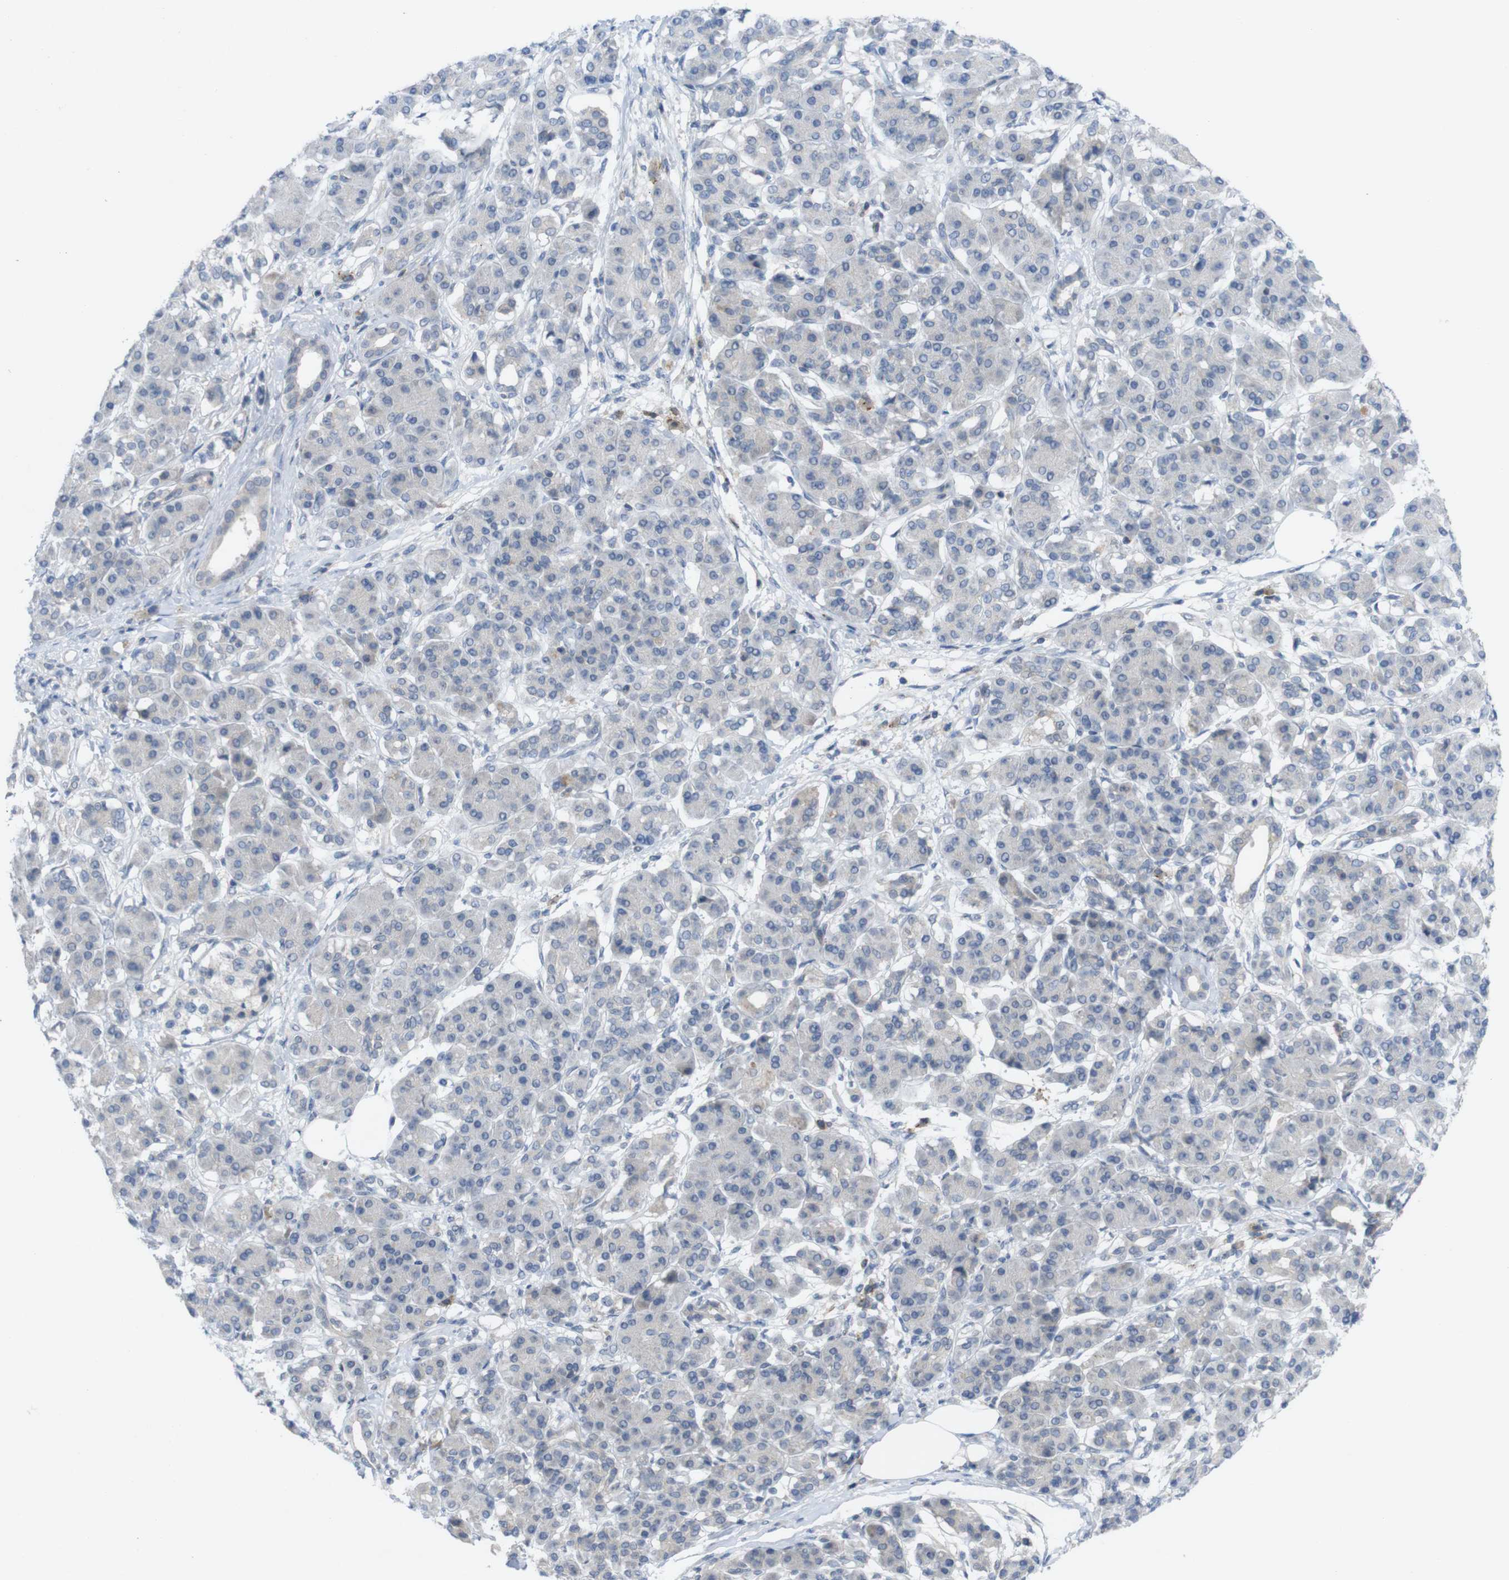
{"staining": {"intensity": "negative", "quantity": "none", "location": "none"}, "tissue": "pancreatic cancer", "cell_type": "Tumor cells", "image_type": "cancer", "snomed": [{"axis": "morphology", "description": "Adenocarcinoma, NOS"}, {"axis": "topography", "description": "Pancreas"}], "caption": "Pancreatic cancer (adenocarcinoma) was stained to show a protein in brown. There is no significant expression in tumor cells. Brightfield microscopy of IHC stained with DAB (3,3'-diaminobenzidine) (brown) and hematoxylin (blue), captured at high magnification.", "gene": "SLAMF7", "patient": {"sex": "female", "age": 56}}